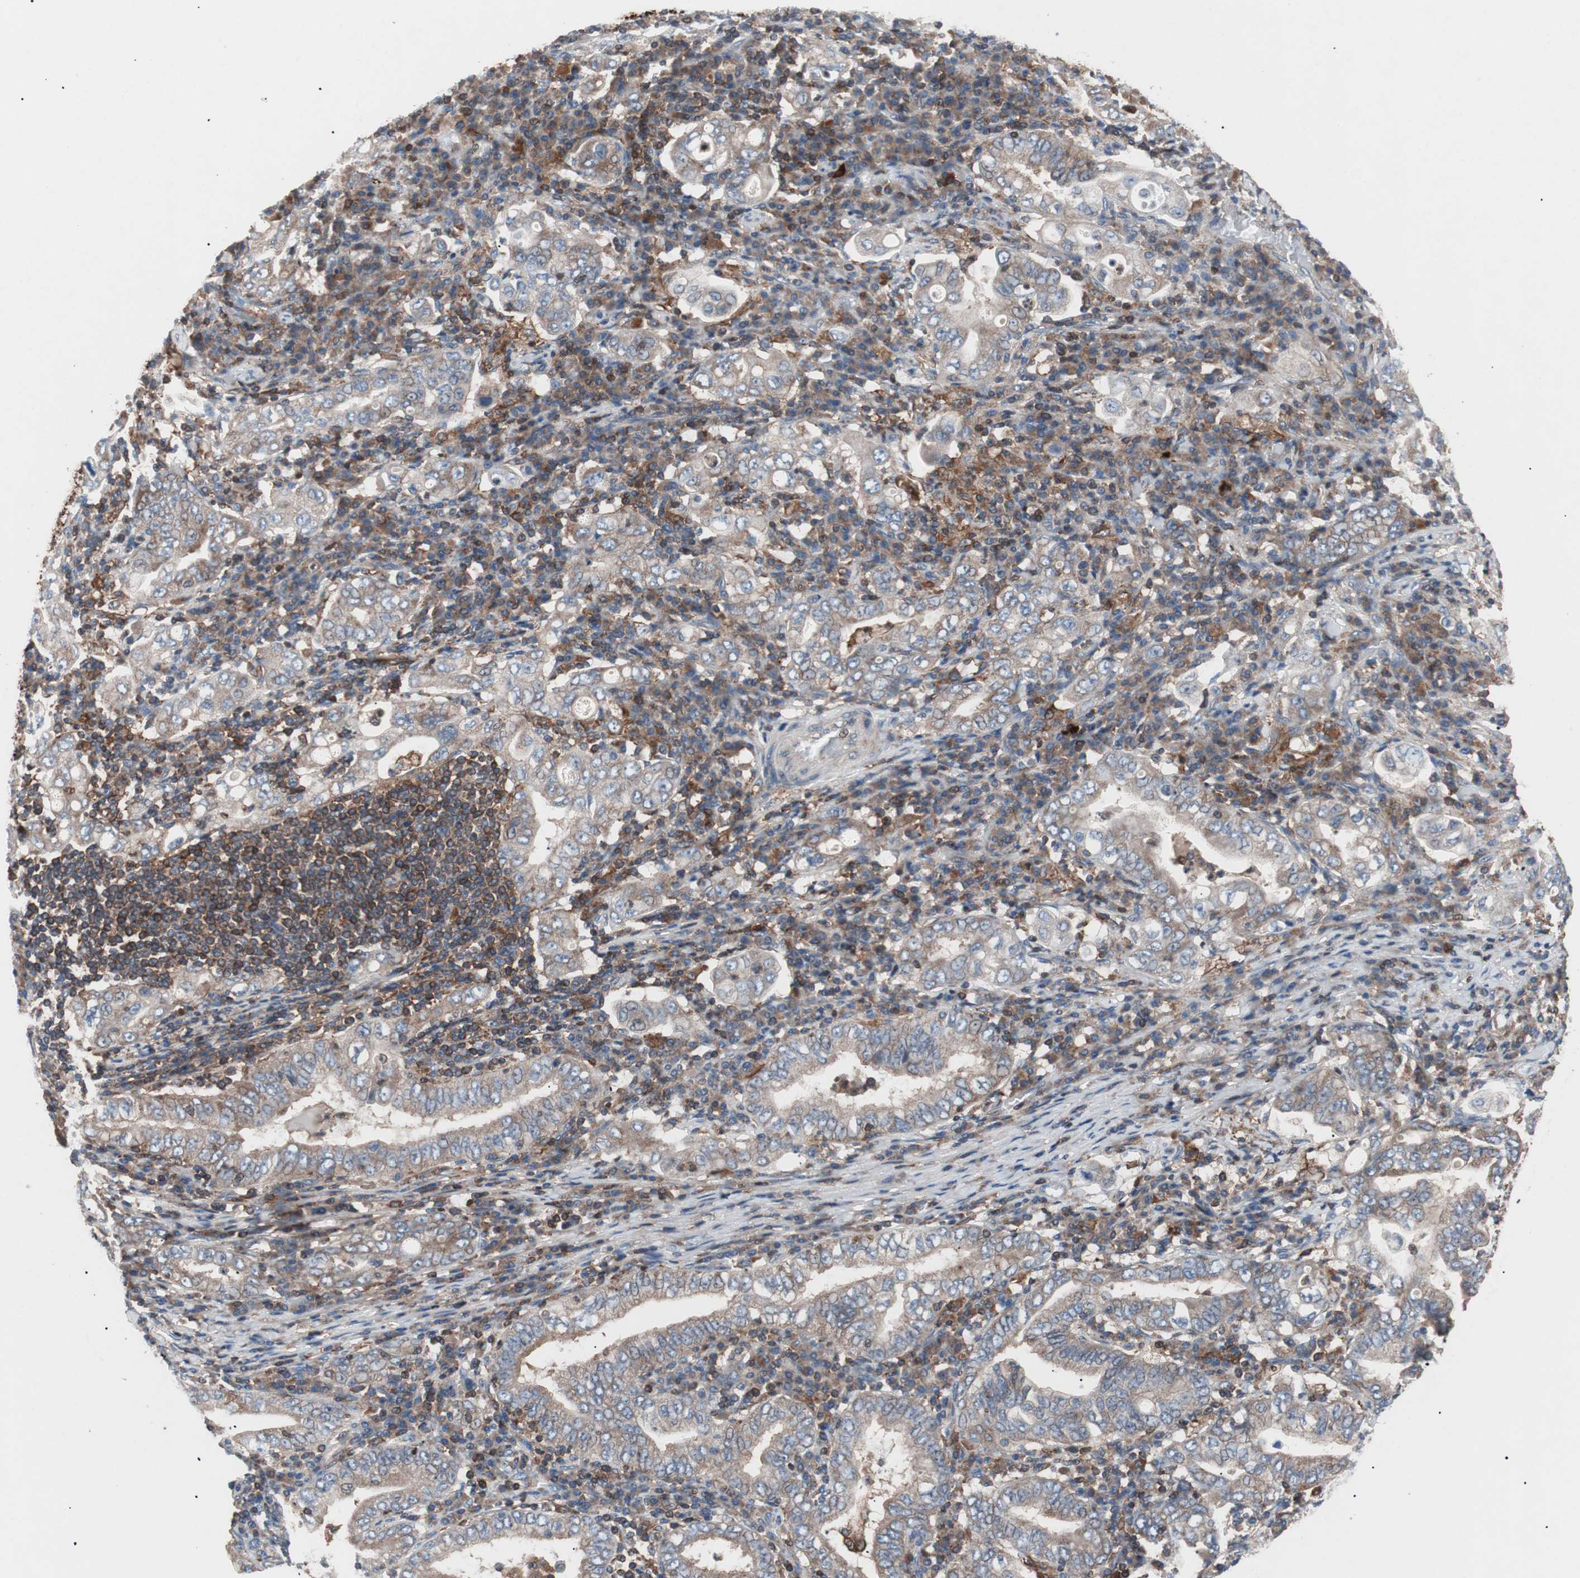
{"staining": {"intensity": "moderate", "quantity": ">75%", "location": "cytoplasmic/membranous"}, "tissue": "stomach cancer", "cell_type": "Tumor cells", "image_type": "cancer", "snomed": [{"axis": "morphology", "description": "Normal tissue, NOS"}, {"axis": "morphology", "description": "Adenocarcinoma, NOS"}, {"axis": "topography", "description": "Esophagus"}, {"axis": "topography", "description": "Stomach, upper"}, {"axis": "topography", "description": "Peripheral nerve tissue"}], "caption": "Moderate cytoplasmic/membranous protein positivity is appreciated in approximately >75% of tumor cells in adenocarcinoma (stomach). (DAB IHC, brown staining for protein, blue staining for nuclei).", "gene": "PIK3R1", "patient": {"sex": "male", "age": 62}}